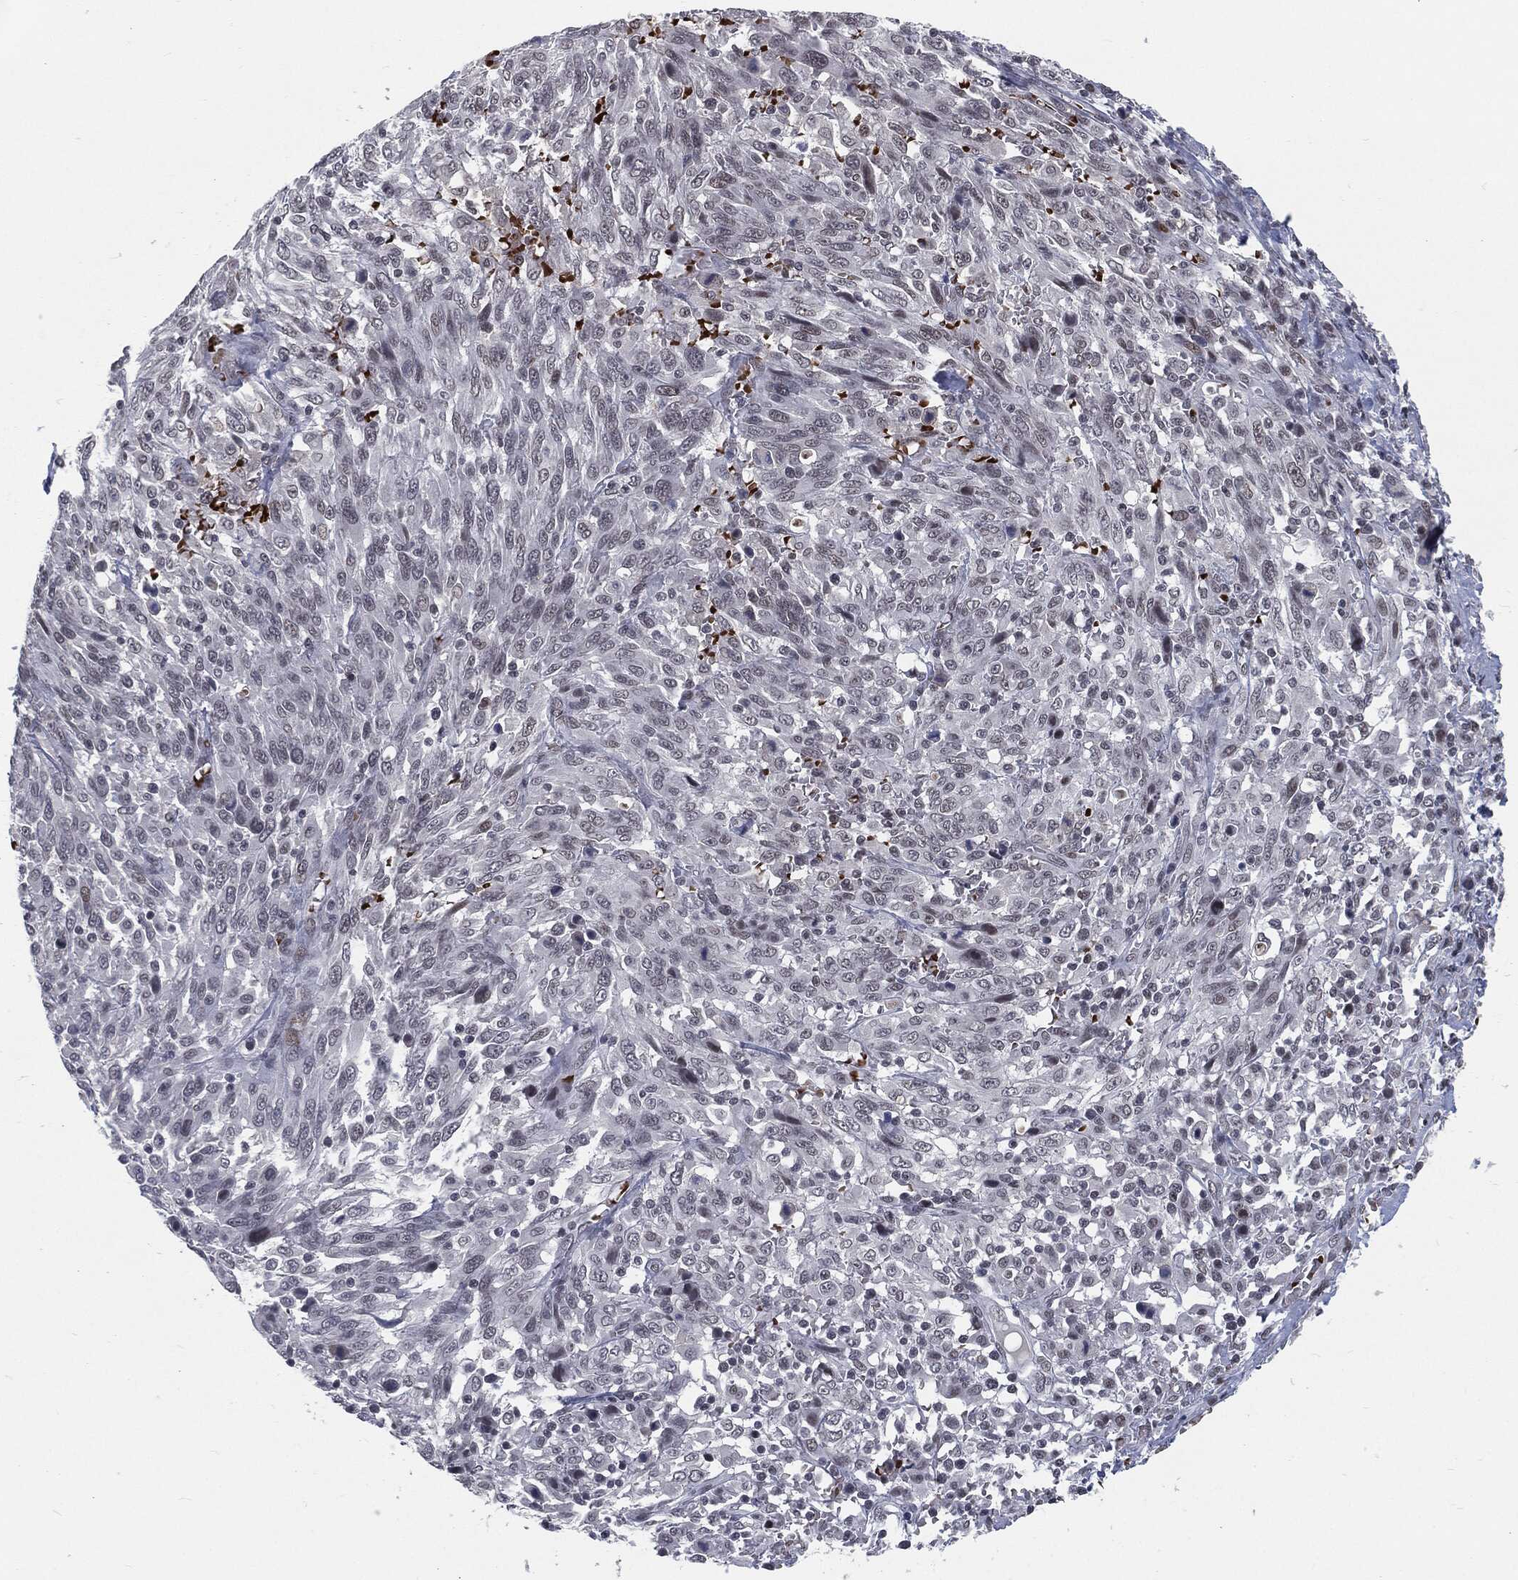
{"staining": {"intensity": "negative", "quantity": "none", "location": "none"}, "tissue": "melanoma", "cell_type": "Tumor cells", "image_type": "cancer", "snomed": [{"axis": "morphology", "description": "Malignant melanoma, NOS"}, {"axis": "topography", "description": "Skin"}], "caption": "Human malignant melanoma stained for a protein using immunohistochemistry shows no expression in tumor cells.", "gene": "ANXA1", "patient": {"sex": "female", "age": 91}}